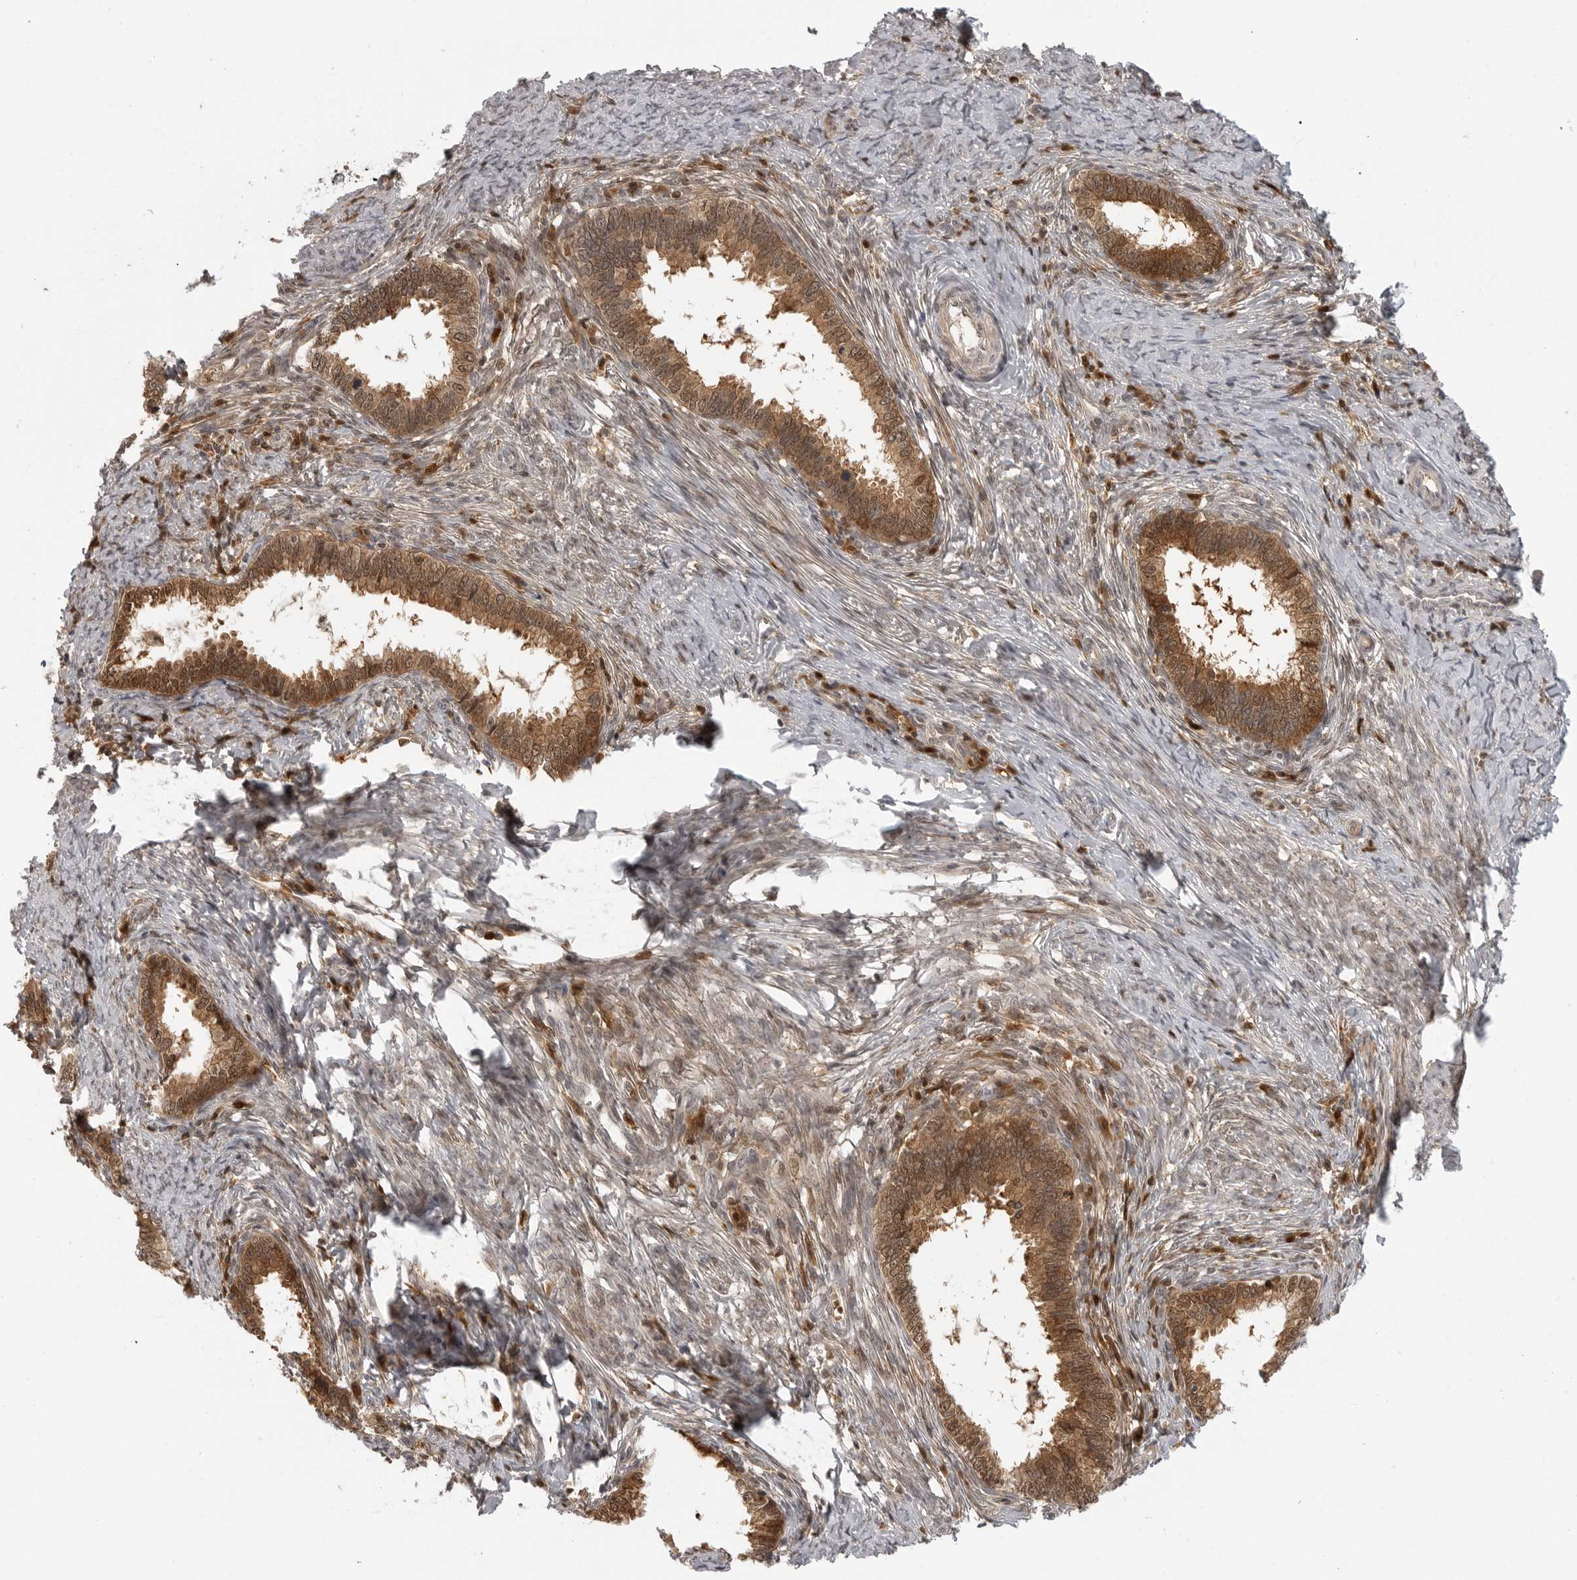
{"staining": {"intensity": "moderate", "quantity": ">75%", "location": "cytoplasmic/membranous,nuclear"}, "tissue": "cervical cancer", "cell_type": "Tumor cells", "image_type": "cancer", "snomed": [{"axis": "morphology", "description": "Adenocarcinoma, NOS"}, {"axis": "topography", "description": "Cervix"}], "caption": "The immunohistochemical stain shows moderate cytoplasmic/membranous and nuclear positivity in tumor cells of cervical adenocarcinoma tissue.", "gene": "CTIF", "patient": {"sex": "female", "age": 36}}